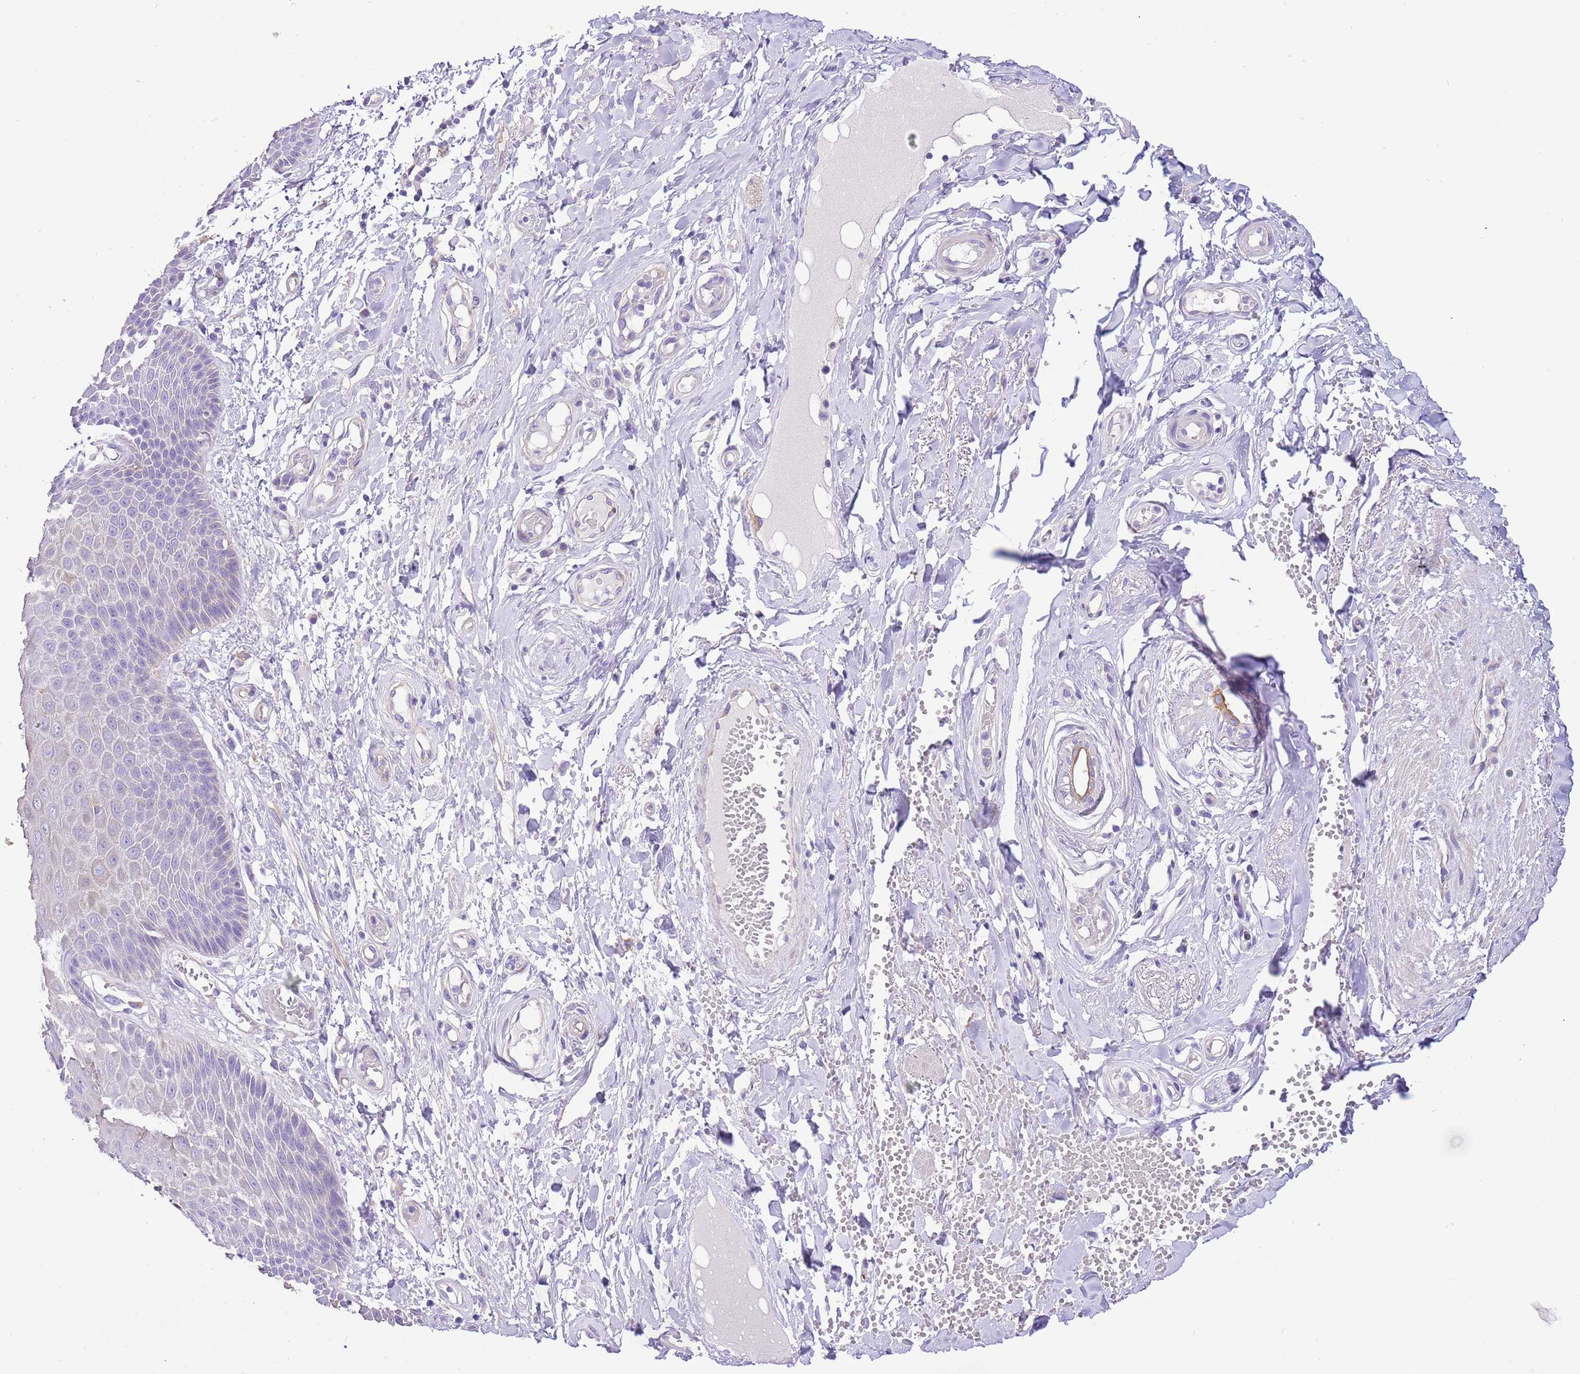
{"staining": {"intensity": "negative", "quantity": "none", "location": "none"}, "tissue": "skin", "cell_type": "Epidermal cells", "image_type": "normal", "snomed": [{"axis": "morphology", "description": "Normal tissue, NOS"}, {"axis": "topography", "description": "Anal"}], "caption": "This is an immunohistochemistry (IHC) image of benign human skin. There is no staining in epidermal cells.", "gene": "SERINC3", "patient": {"sex": "male", "age": 78}}